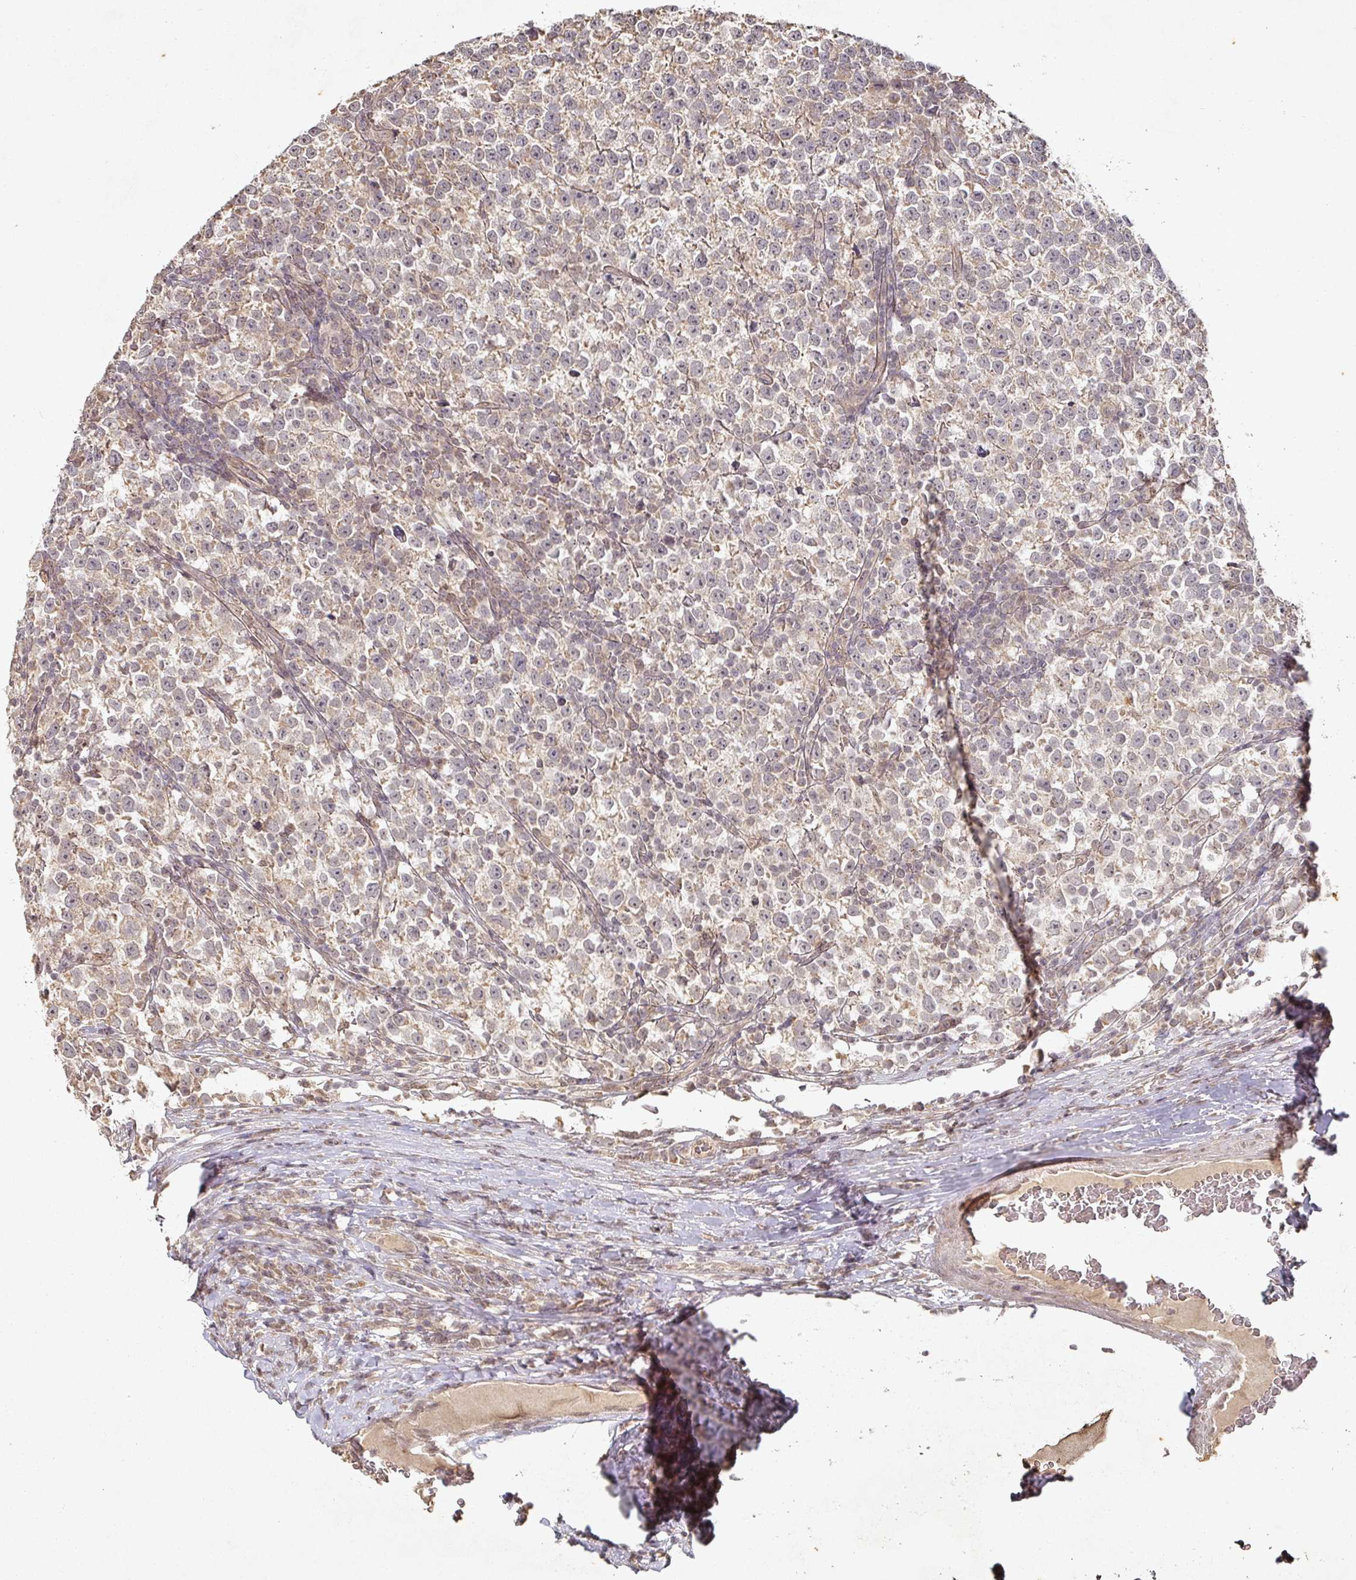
{"staining": {"intensity": "weak", "quantity": ">75%", "location": "cytoplasmic/membranous"}, "tissue": "testis cancer", "cell_type": "Tumor cells", "image_type": "cancer", "snomed": [{"axis": "morphology", "description": "Normal tissue, NOS"}, {"axis": "morphology", "description": "Seminoma, NOS"}, {"axis": "topography", "description": "Testis"}], "caption": "This image reveals IHC staining of human testis seminoma, with low weak cytoplasmic/membranous expression in approximately >75% of tumor cells.", "gene": "CAPN5", "patient": {"sex": "male", "age": 43}}